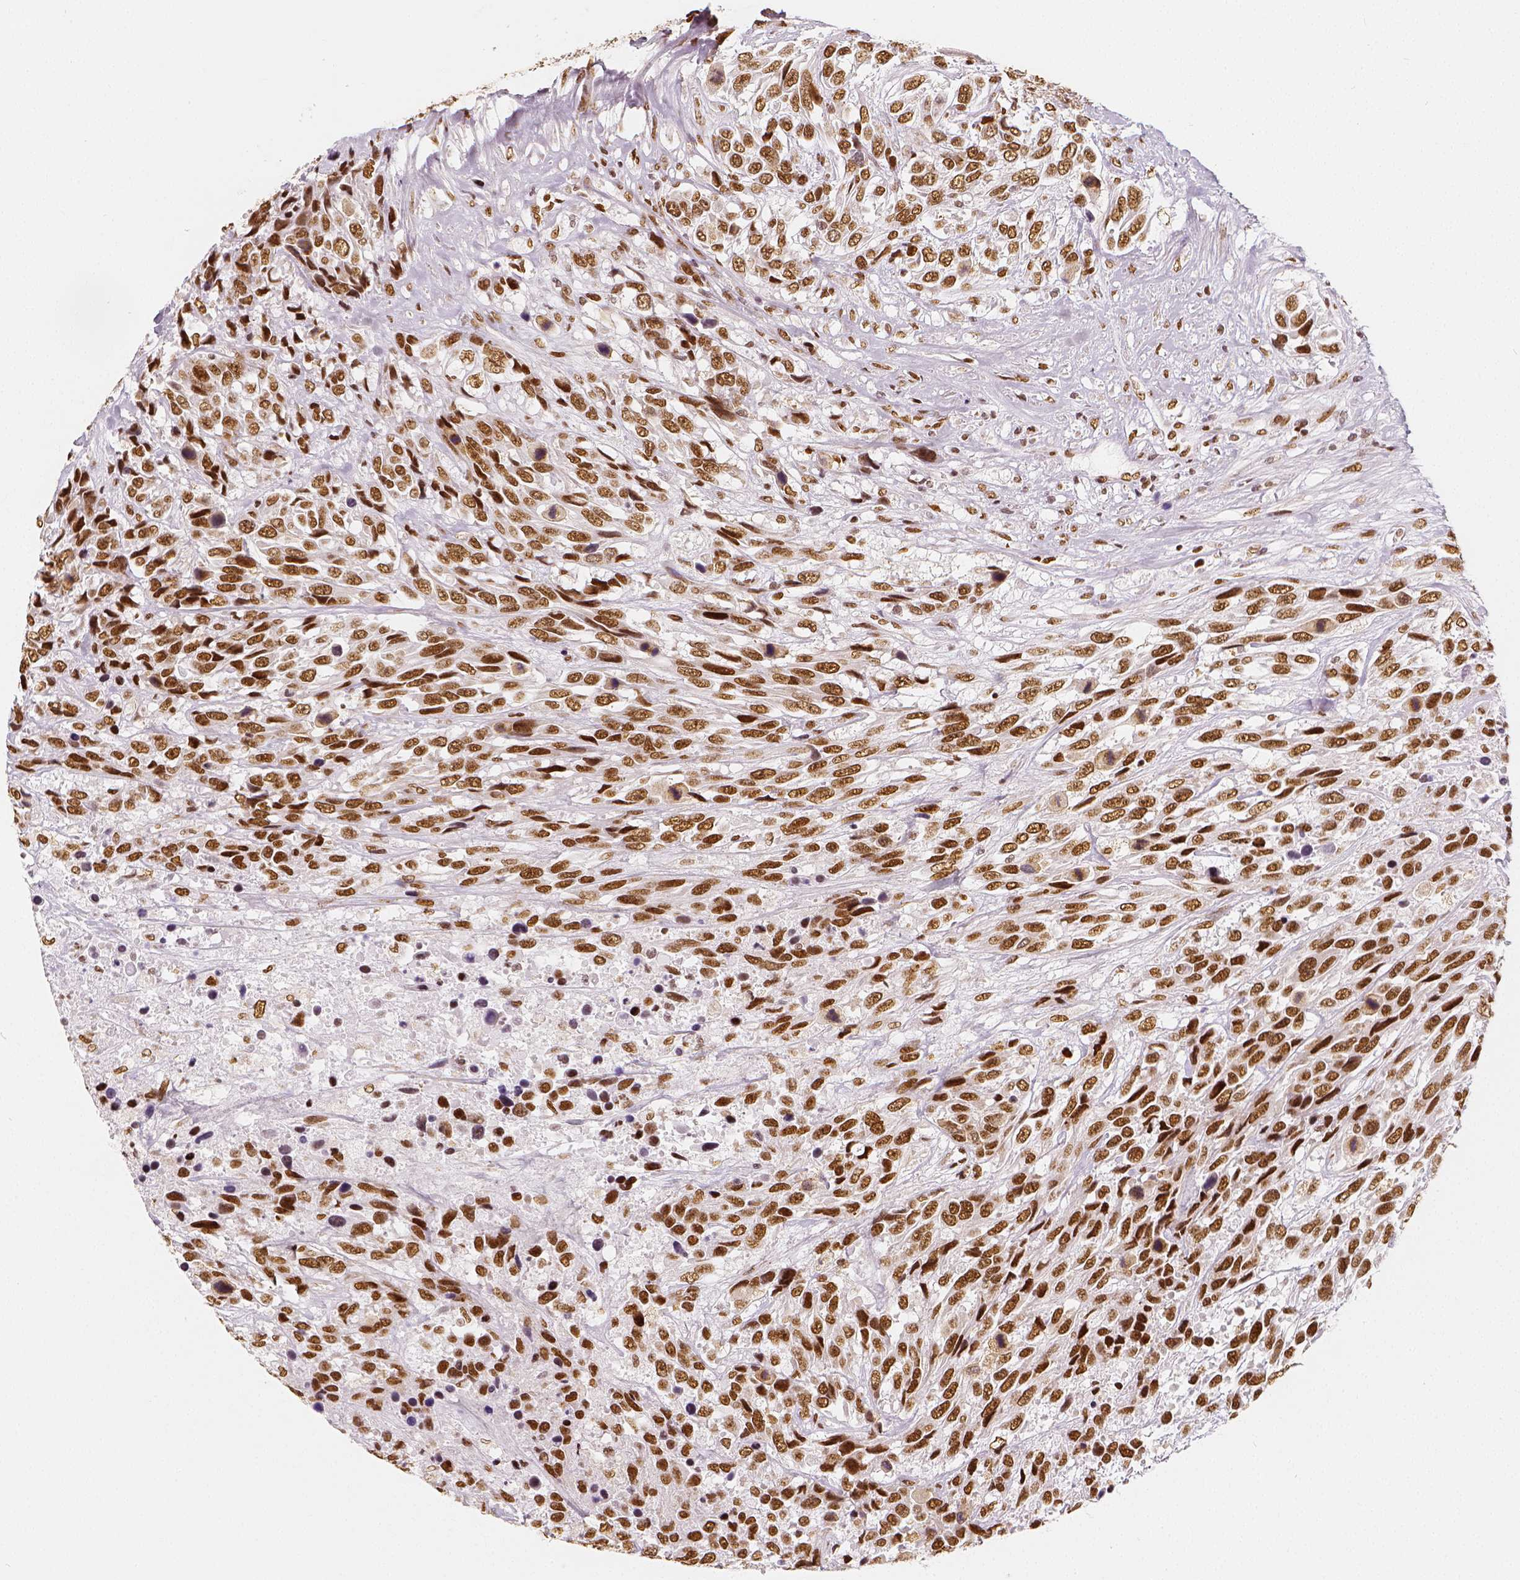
{"staining": {"intensity": "moderate", "quantity": ">75%", "location": "nuclear"}, "tissue": "urothelial cancer", "cell_type": "Tumor cells", "image_type": "cancer", "snomed": [{"axis": "morphology", "description": "Urothelial carcinoma, High grade"}, {"axis": "topography", "description": "Urinary bladder"}], "caption": "Brown immunohistochemical staining in human urothelial cancer shows moderate nuclear positivity in about >75% of tumor cells.", "gene": "KDM5B", "patient": {"sex": "female", "age": 70}}